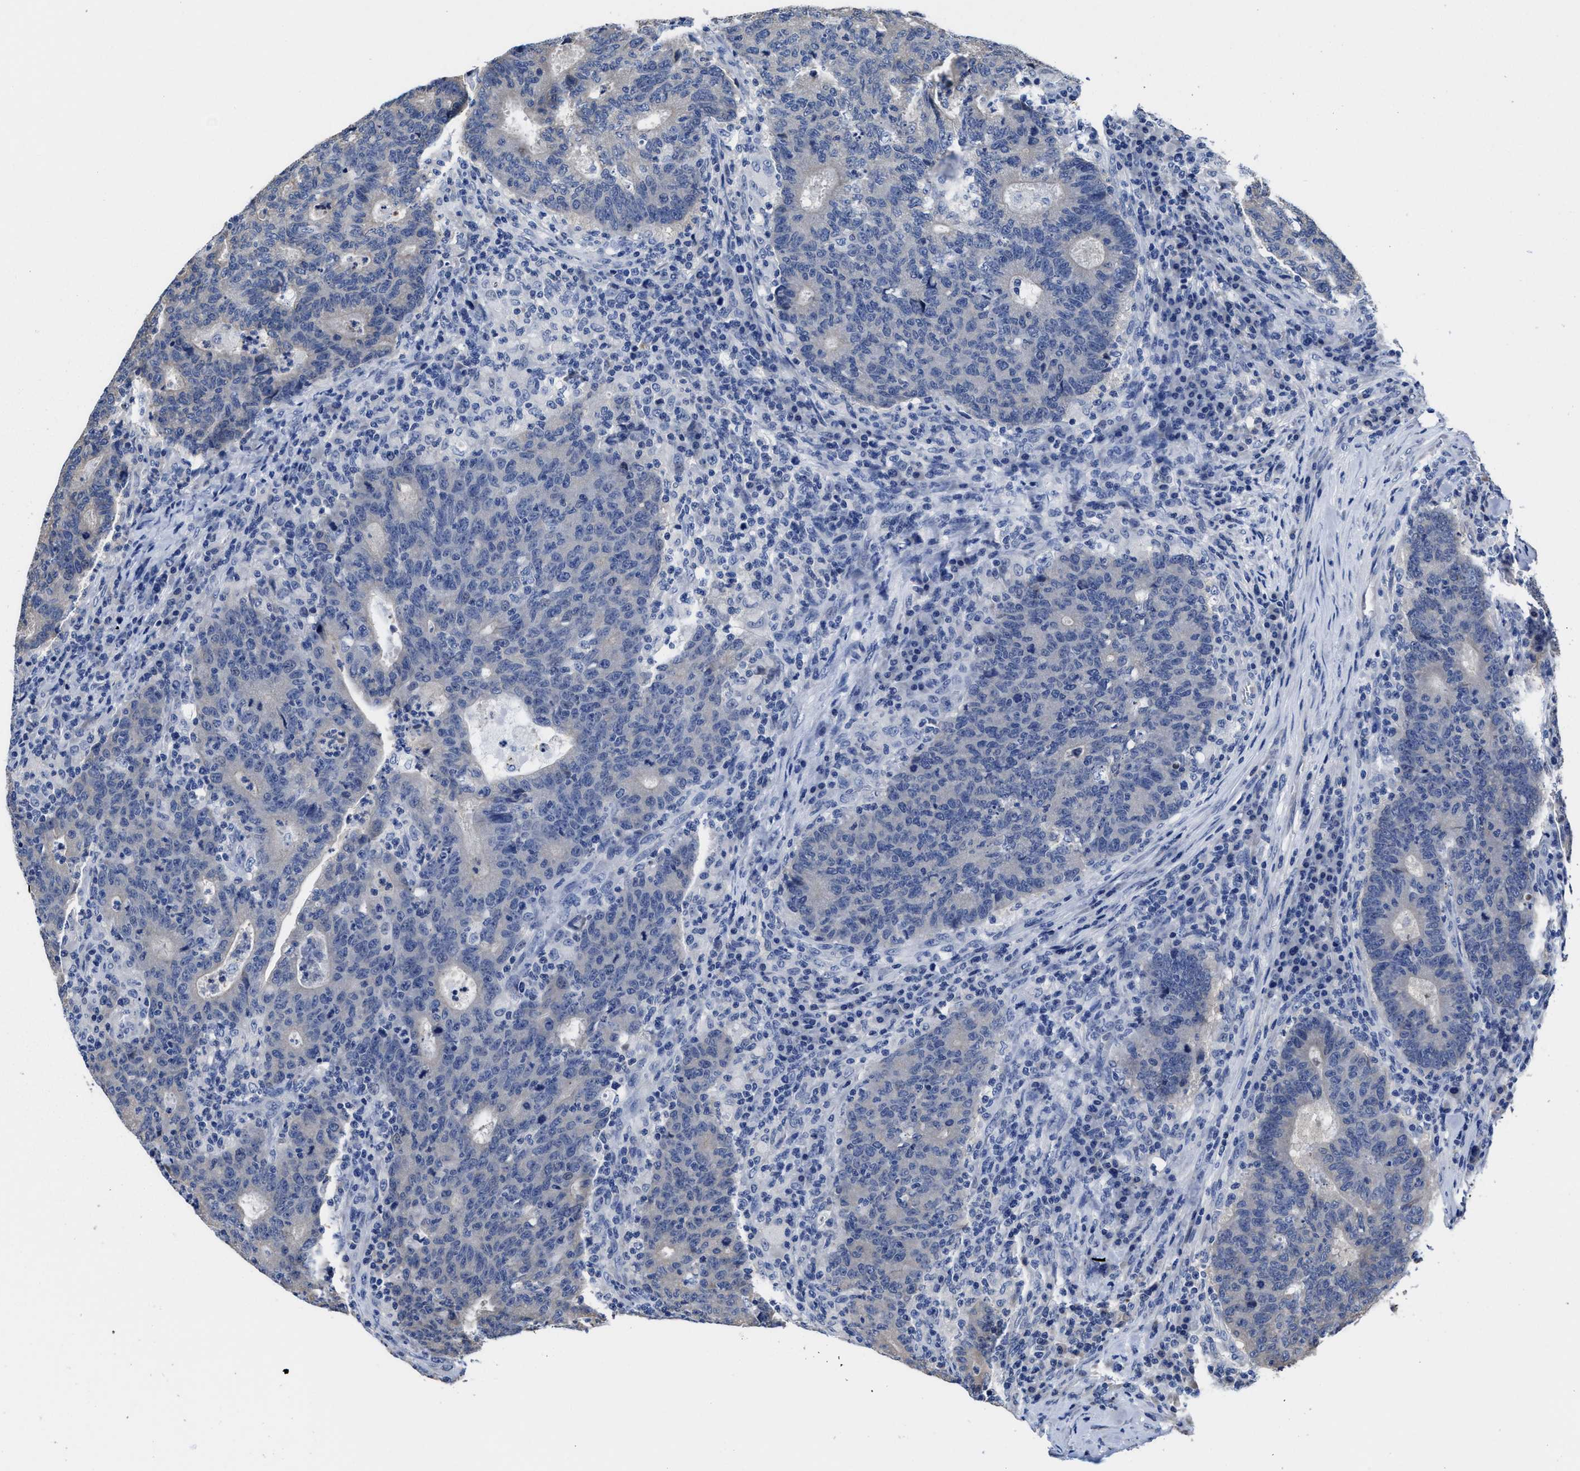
{"staining": {"intensity": "negative", "quantity": "none", "location": "none"}, "tissue": "colorectal cancer", "cell_type": "Tumor cells", "image_type": "cancer", "snomed": [{"axis": "morphology", "description": "Adenocarcinoma, NOS"}, {"axis": "topography", "description": "Colon"}], "caption": "A photomicrograph of human colorectal adenocarcinoma is negative for staining in tumor cells.", "gene": "HOOK1", "patient": {"sex": "female", "age": 75}}